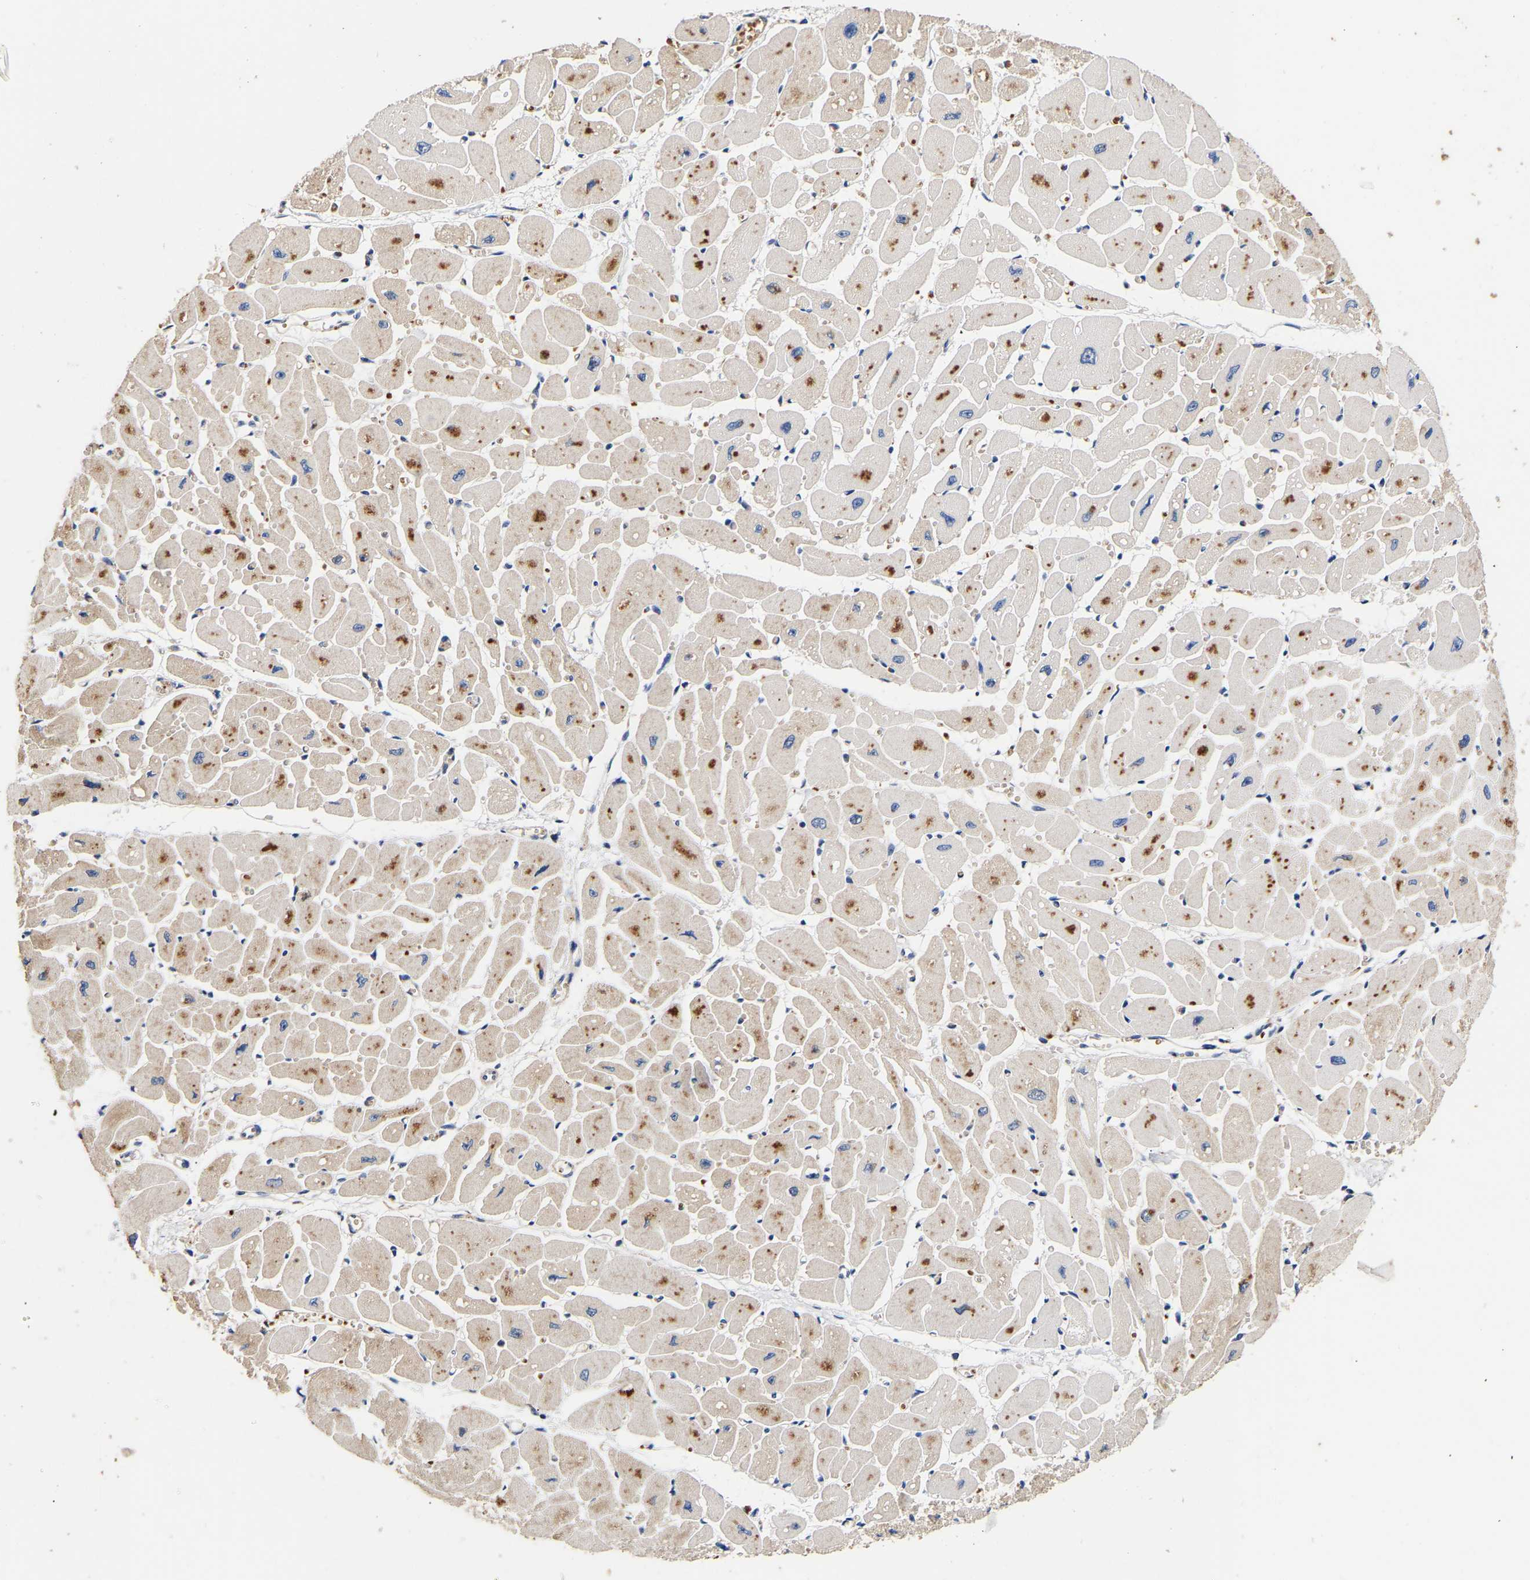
{"staining": {"intensity": "moderate", "quantity": ">75%", "location": "cytoplasmic/membranous"}, "tissue": "heart muscle", "cell_type": "Cardiomyocytes", "image_type": "normal", "snomed": [{"axis": "morphology", "description": "Normal tissue, NOS"}, {"axis": "topography", "description": "Heart"}], "caption": "An immunohistochemistry (IHC) image of benign tissue is shown. Protein staining in brown highlights moderate cytoplasmic/membranous positivity in heart muscle within cardiomyocytes.", "gene": "LRBA", "patient": {"sex": "female", "age": 54}}